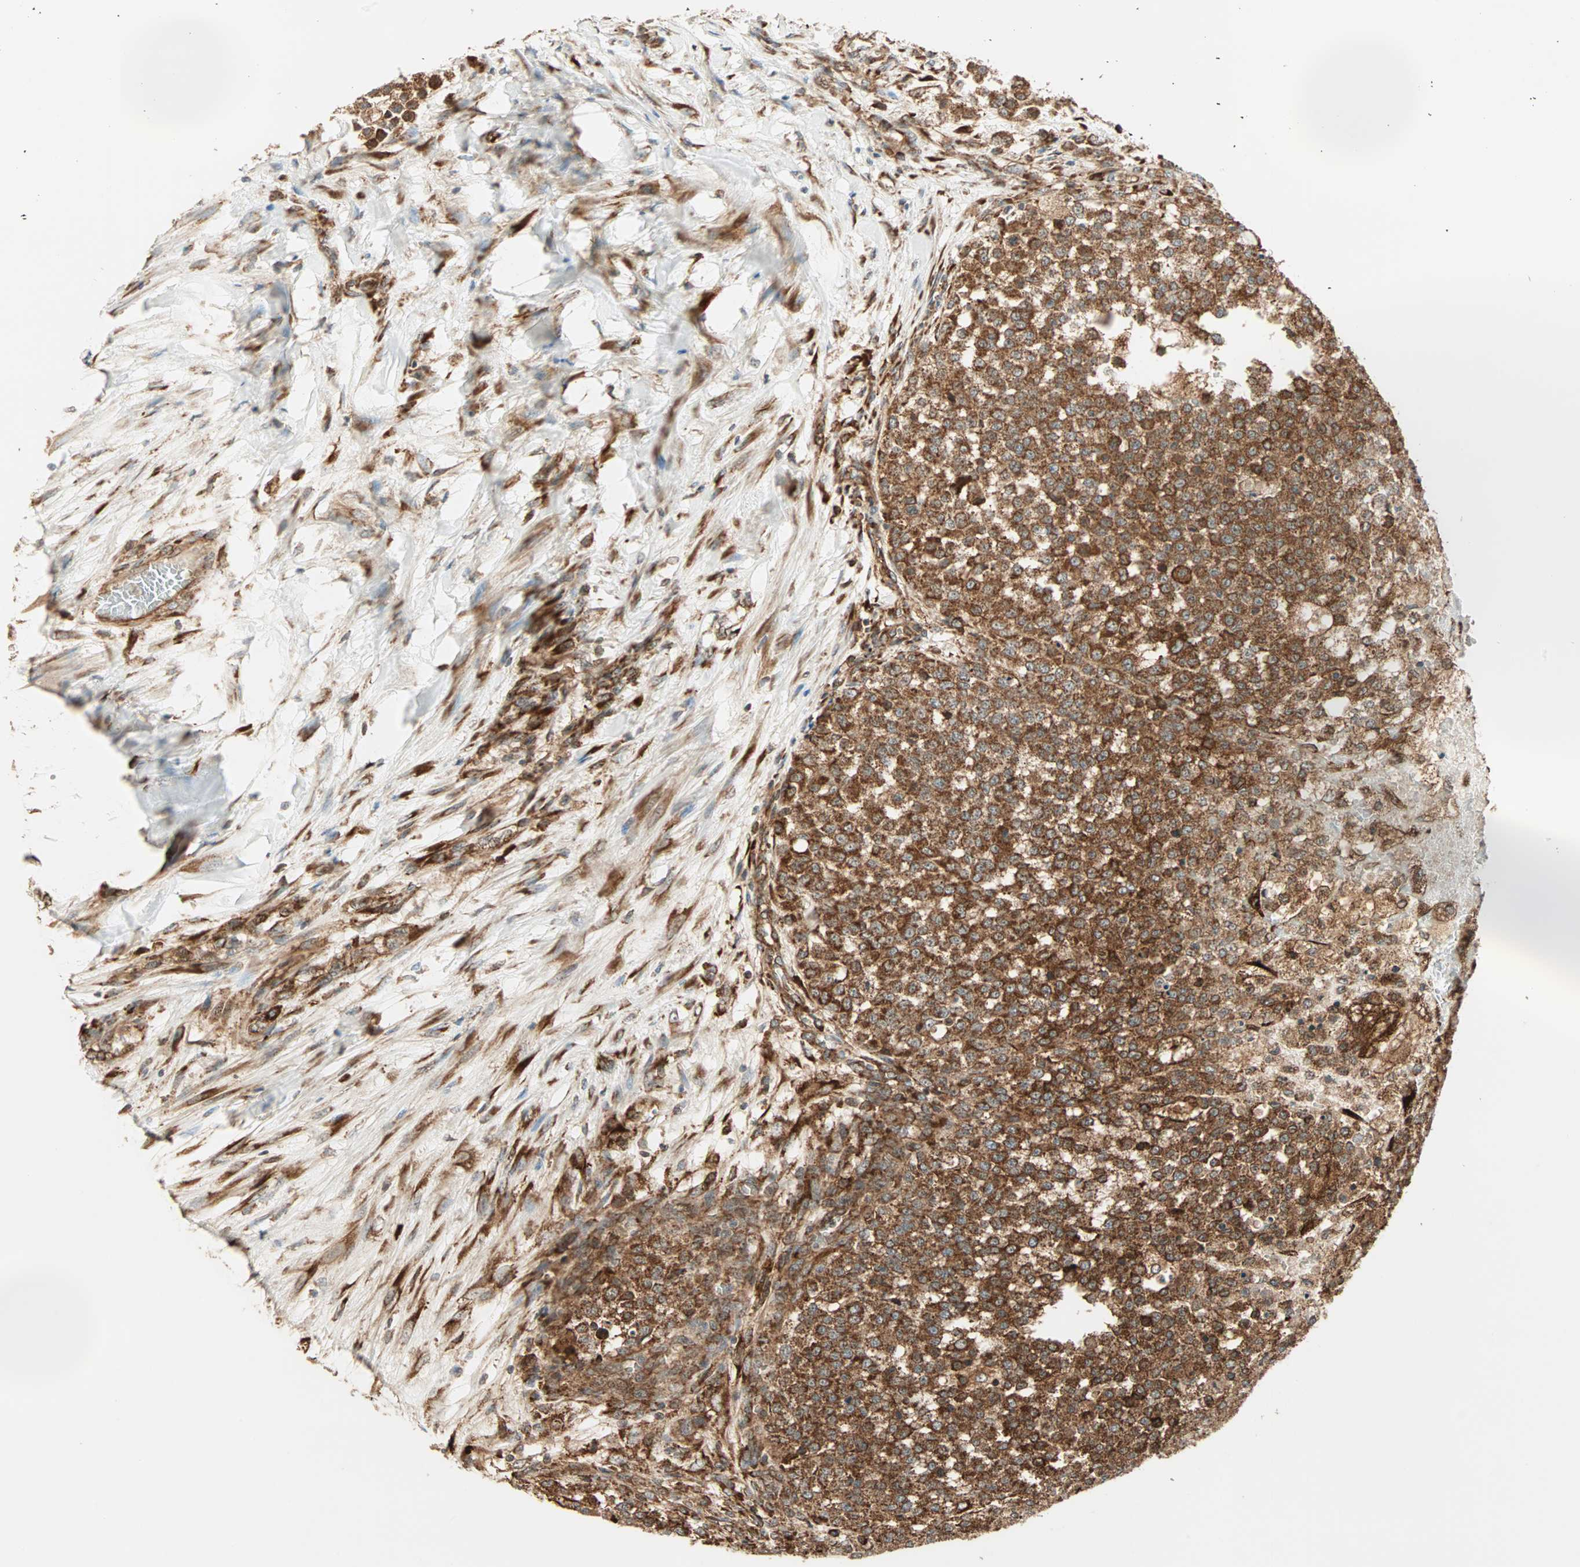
{"staining": {"intensity": "strong", "quantity": ">75%", "location": "cytoplasmic/membranous"}, "tissue": "testis cancer", "cell_type": "Tumor cells", "image_type": "cancer", "snomed": [{"axis": "morphology", "description": "Seminoma, NOS"}, {"axis": "topography", "description": "Testis"}], "caption": "Testis cancer (seminoma) was stained to show a protein in brown. There is high levels of strong cytoplasmic/membranous positivity in approximately >75% of tumor cells.", "gene": "P4HA1", "patient": {"sex": "male", "age": 59}}